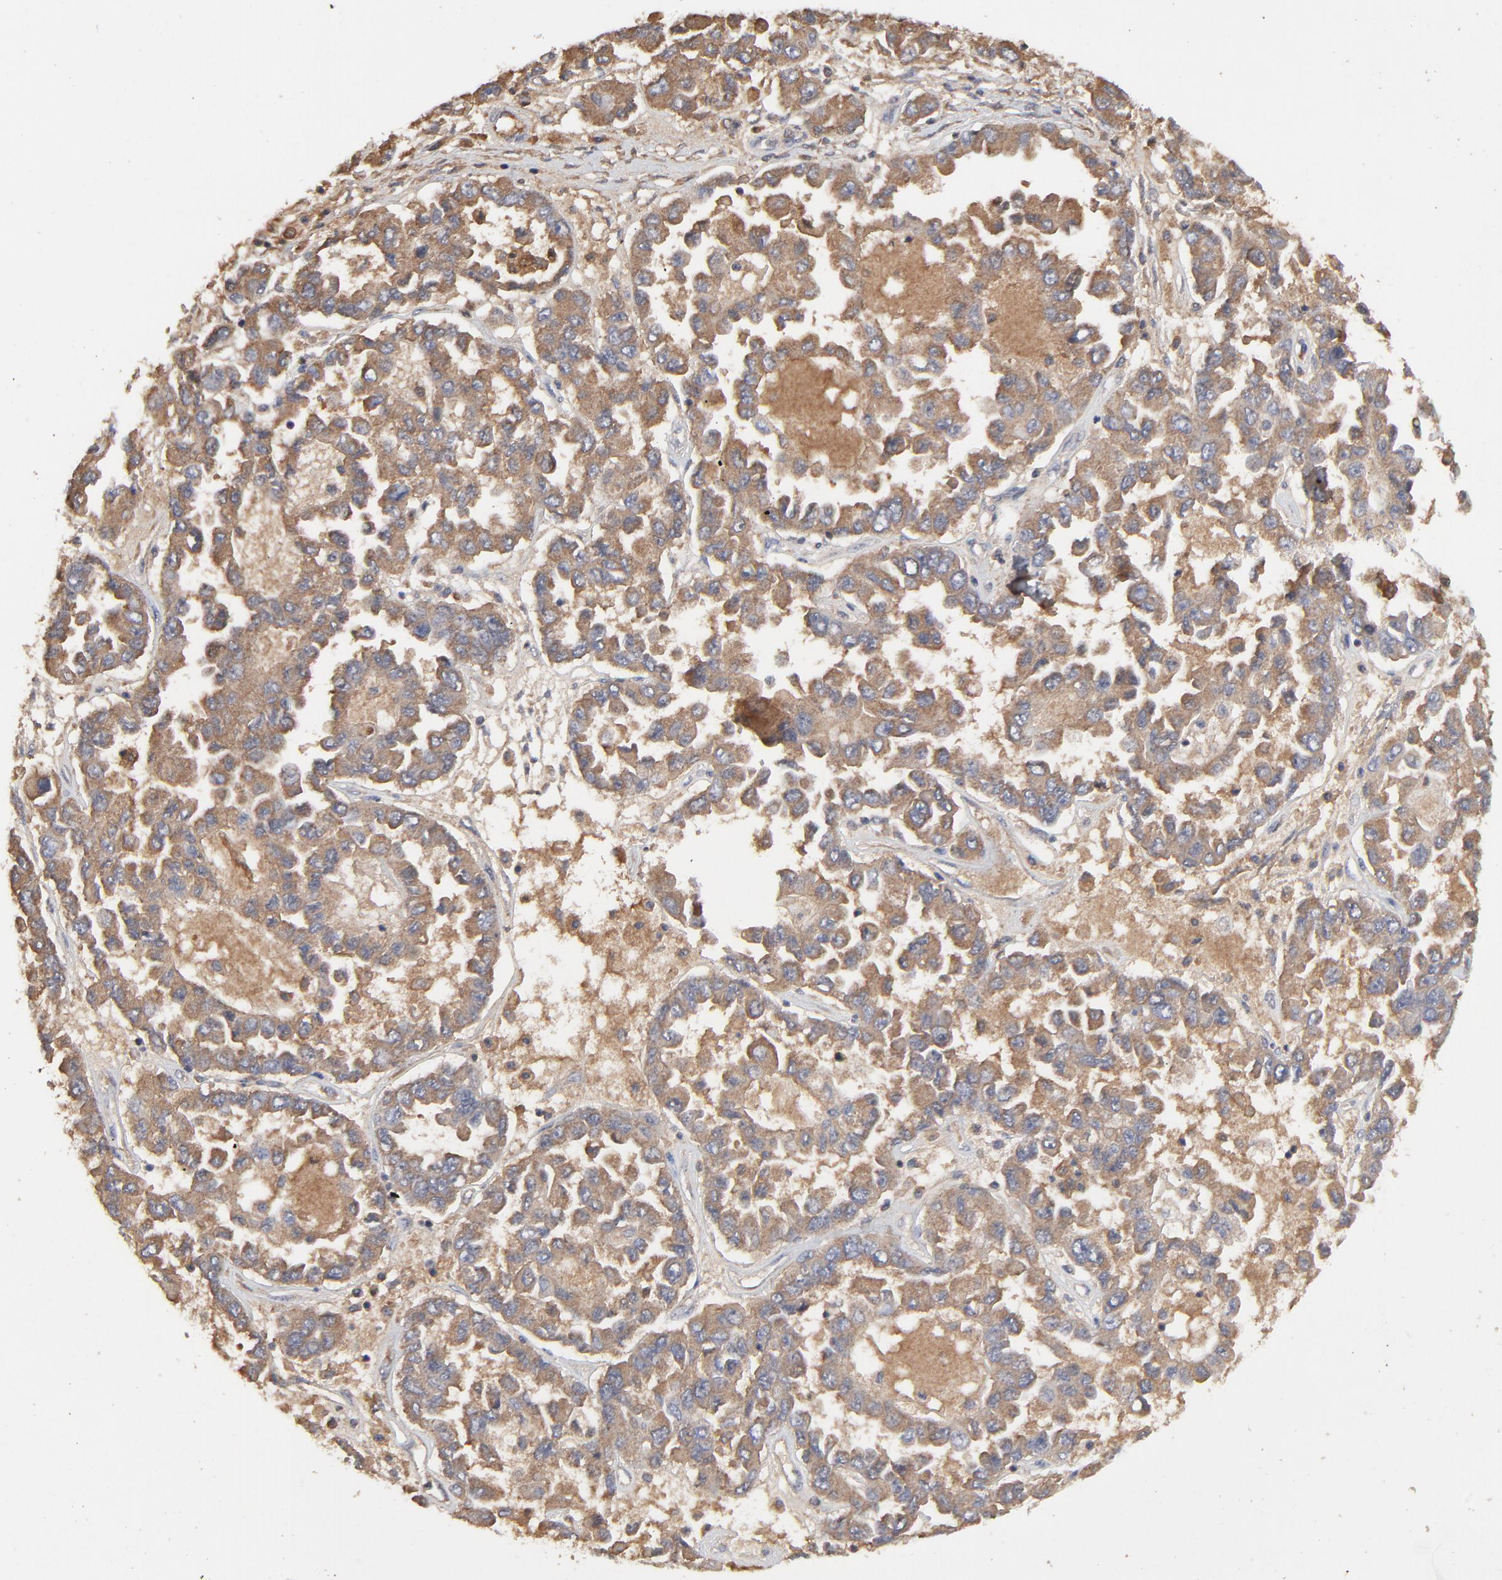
{"staining": {"intensity": "moderate", "quantity": ">75%", "location": "cytoplasmic/membranous"}, "tissue": "ovarian cancer", "cell_type": "Tumor cells", "image_type": "cancer", "snomed": [{"axis": "morphology", "description": "Cystadenocarcinoma, serous, NOS"}, {"axis": "topography", "description": "Ovary"}], "caption": "Protein expression analysis of human ovarian cancer (serous cystadenocarcinoma) reveals moderate cytoplasmic/membranous positivity in about >75% of tumor cells.", "gene": "VPREB3", "patient": {"sex": "female", "age": 84}}